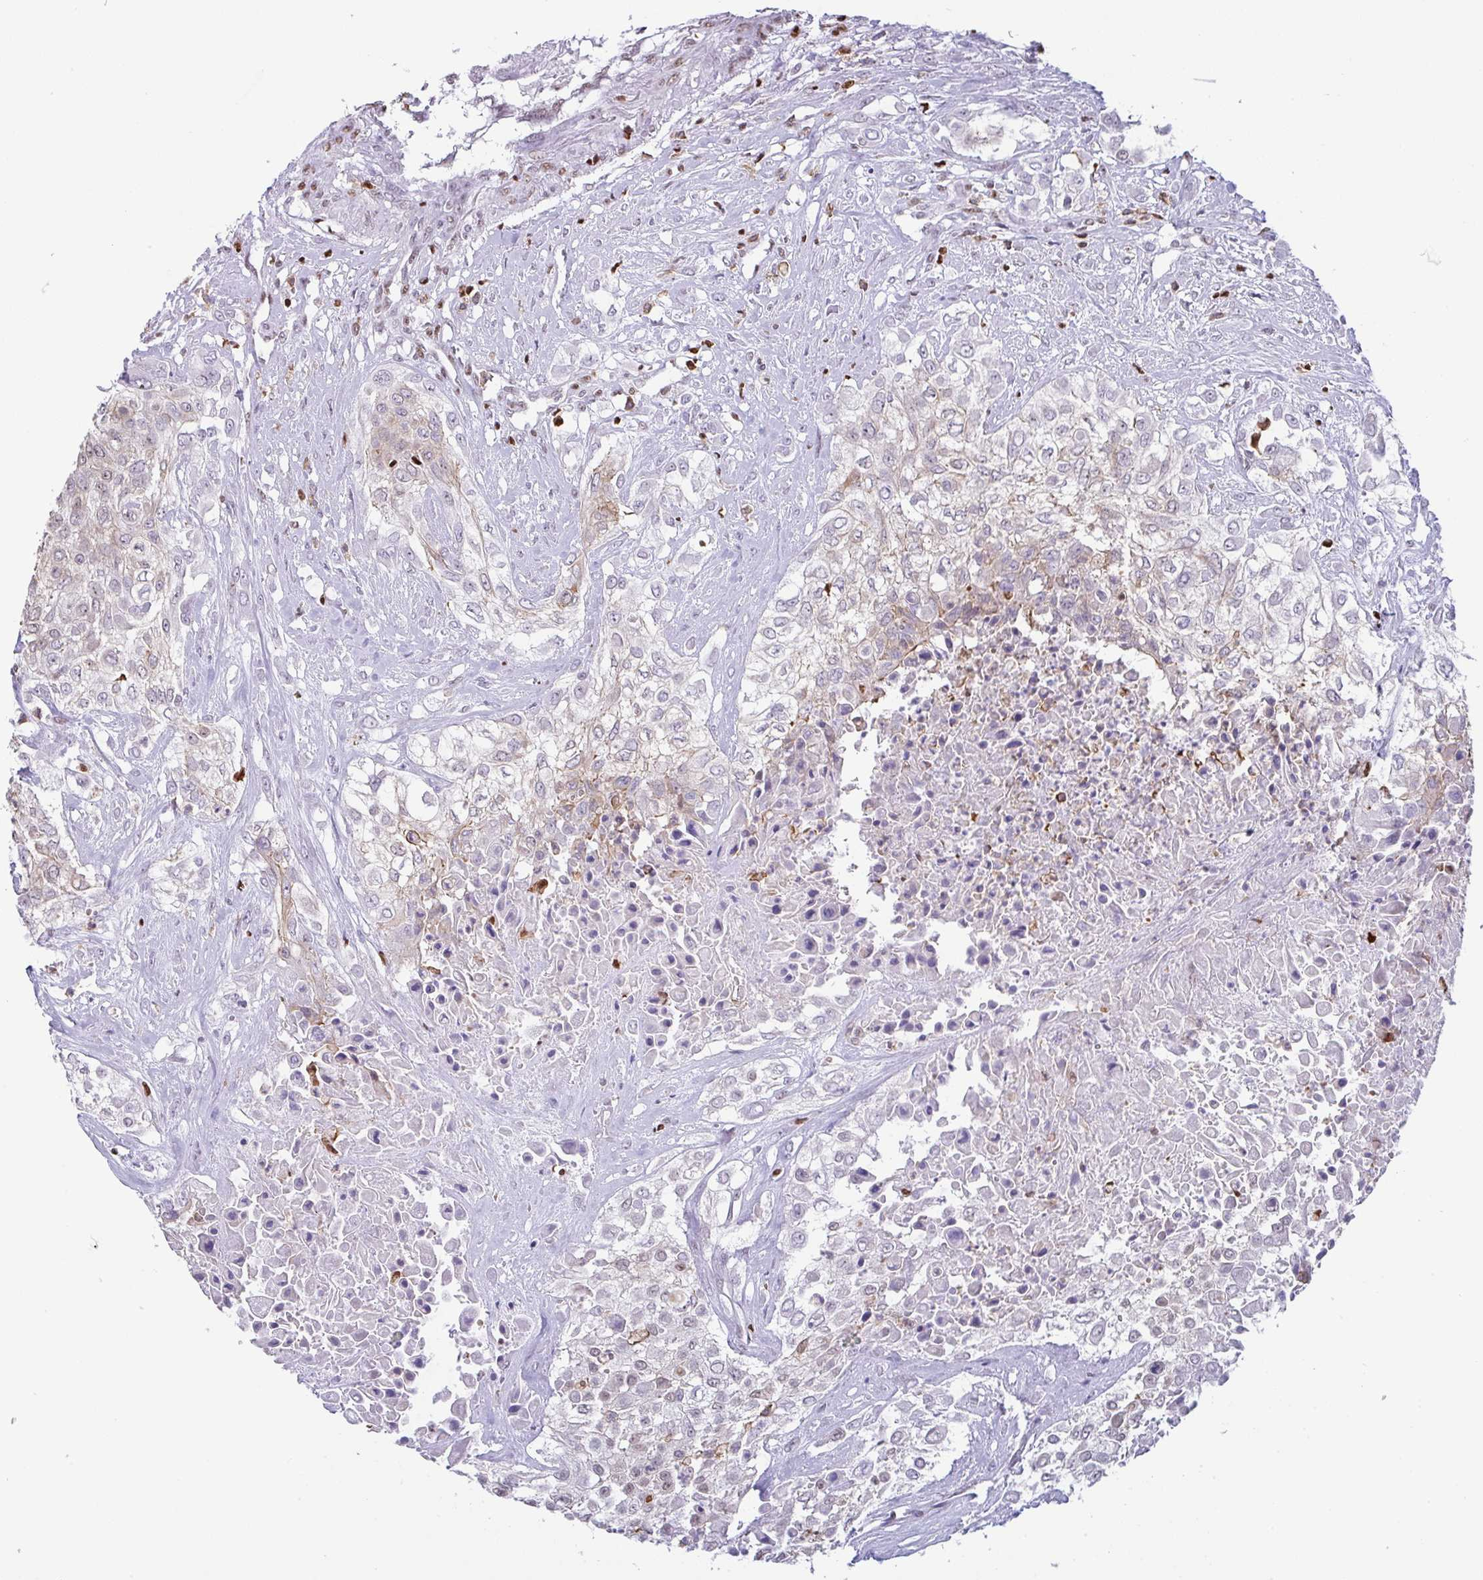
{"staining": {"intensity": "negative", "quantity": "none", "location": "none"}, "tissue": "urothelial cancer", "cell_type": "Tumor cells", "image_type": "cancer", "snomed": [{"axis": "morphology", "description": "Urothelial carcinoma, High grade"}, {"axis": "topography", "description": "Urinary bladder"}], "caption": "Urothelial cancer was stained to show a protein in brown. There is no significant positivity in tumor cells.", "gene": "BTBD10", "patient": {"sex": "male", "age": 57}}